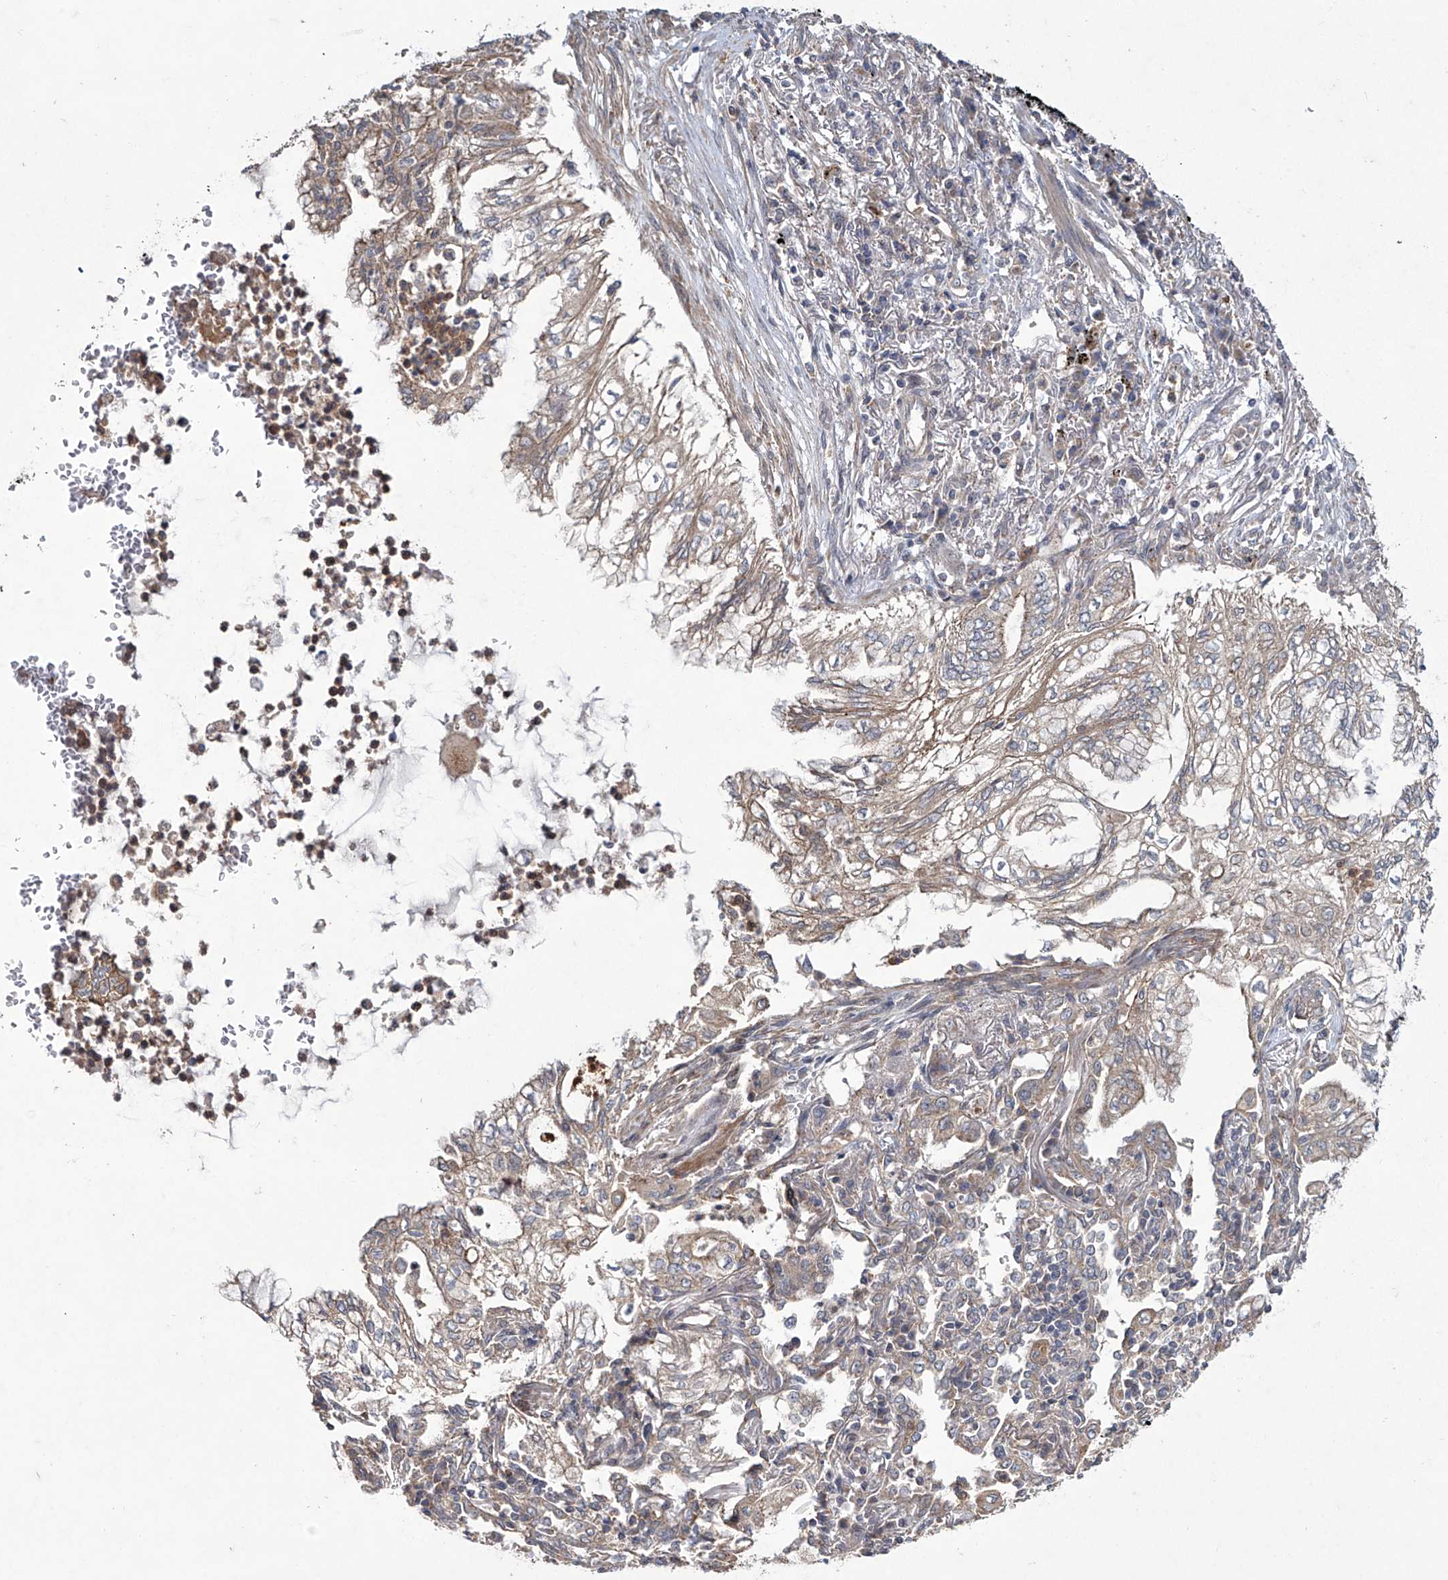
{"staining": {"intensity": "weak", "quantity": "25%-75%", "location": "cytoplasmic/membranous"}, "tissue": "lung cancer", "cell_type": "Tumor cells", "image_type": "cancer", "snomed": [{"axis": "morphology", "description": "Adenocarcinoma, NOS"}, {"axis": "topography", "description": "Lung"}], "caption": "Adenocarcinoma (lung) was stained to show a protein in brown. There is low levels of weak cytoplasmic/membranous staining in about 25%-75% of tumor cells. (Brightfield microscopy of DAB IHC at high magnification).", "gene": "TRIM60", "patient": {"sex": "female", "age": 70}}